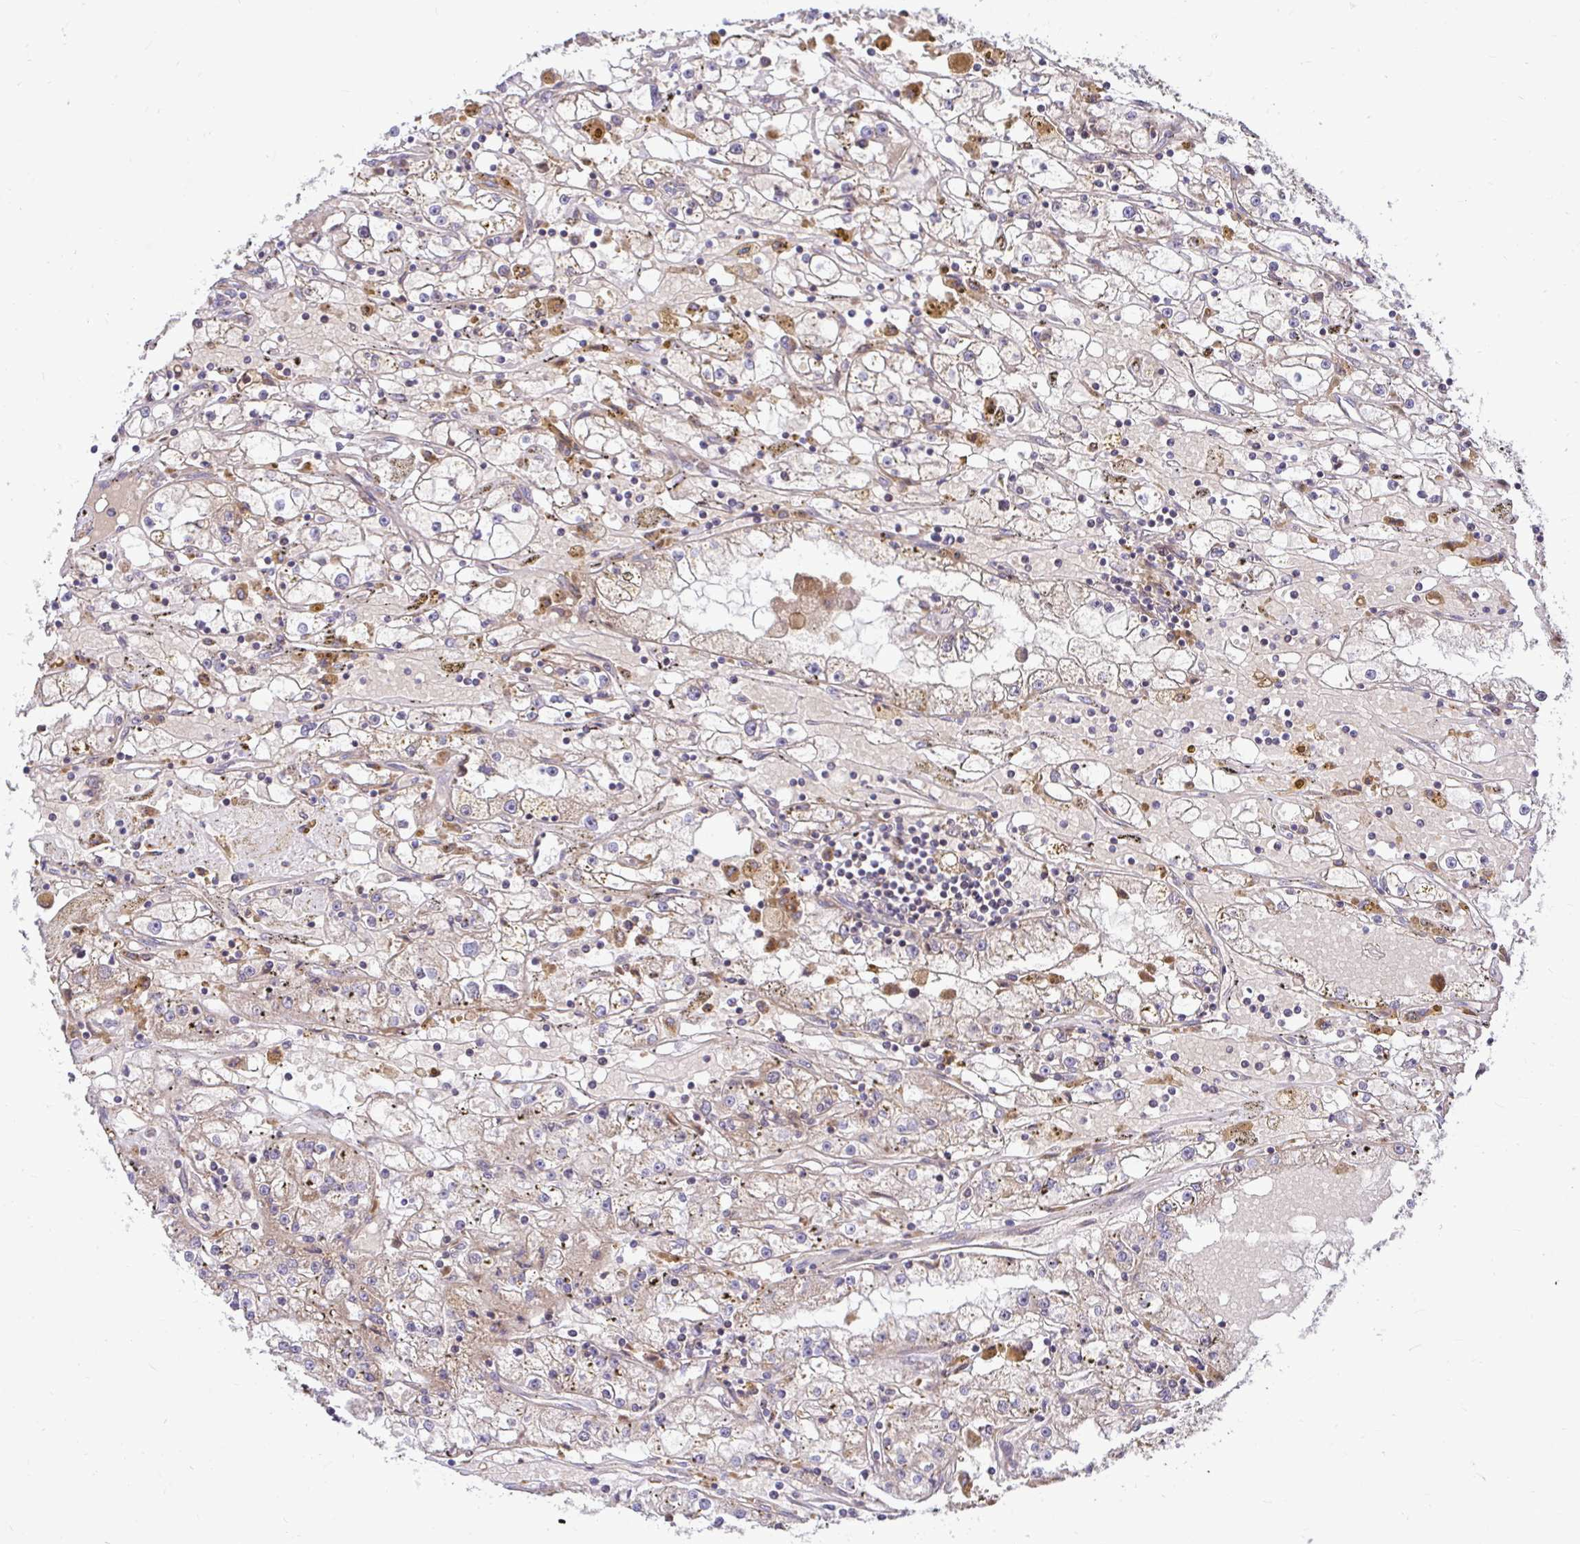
{"staining": {"intensity": "moderate", "quantity": "<25%", "location": "cytoplasmic/membranous"}, "tissue": "renal cancer", "cell_type": "Tumor cells", "image_type": "cancer", "snomed": [{"axis": "morphology", "description": "Adenocarcinoma, NOS"}, {"axis": "topography", "description": "Kidney"}], "caption": "Human renal cancer (adenocarcinoma) stained with a brown dye shows moderate cytoplasmic/membranous positive staining in about <25% of tumor cells.", "gene": "VTI1B", "patient": {"sex": "male", "age": 56}}